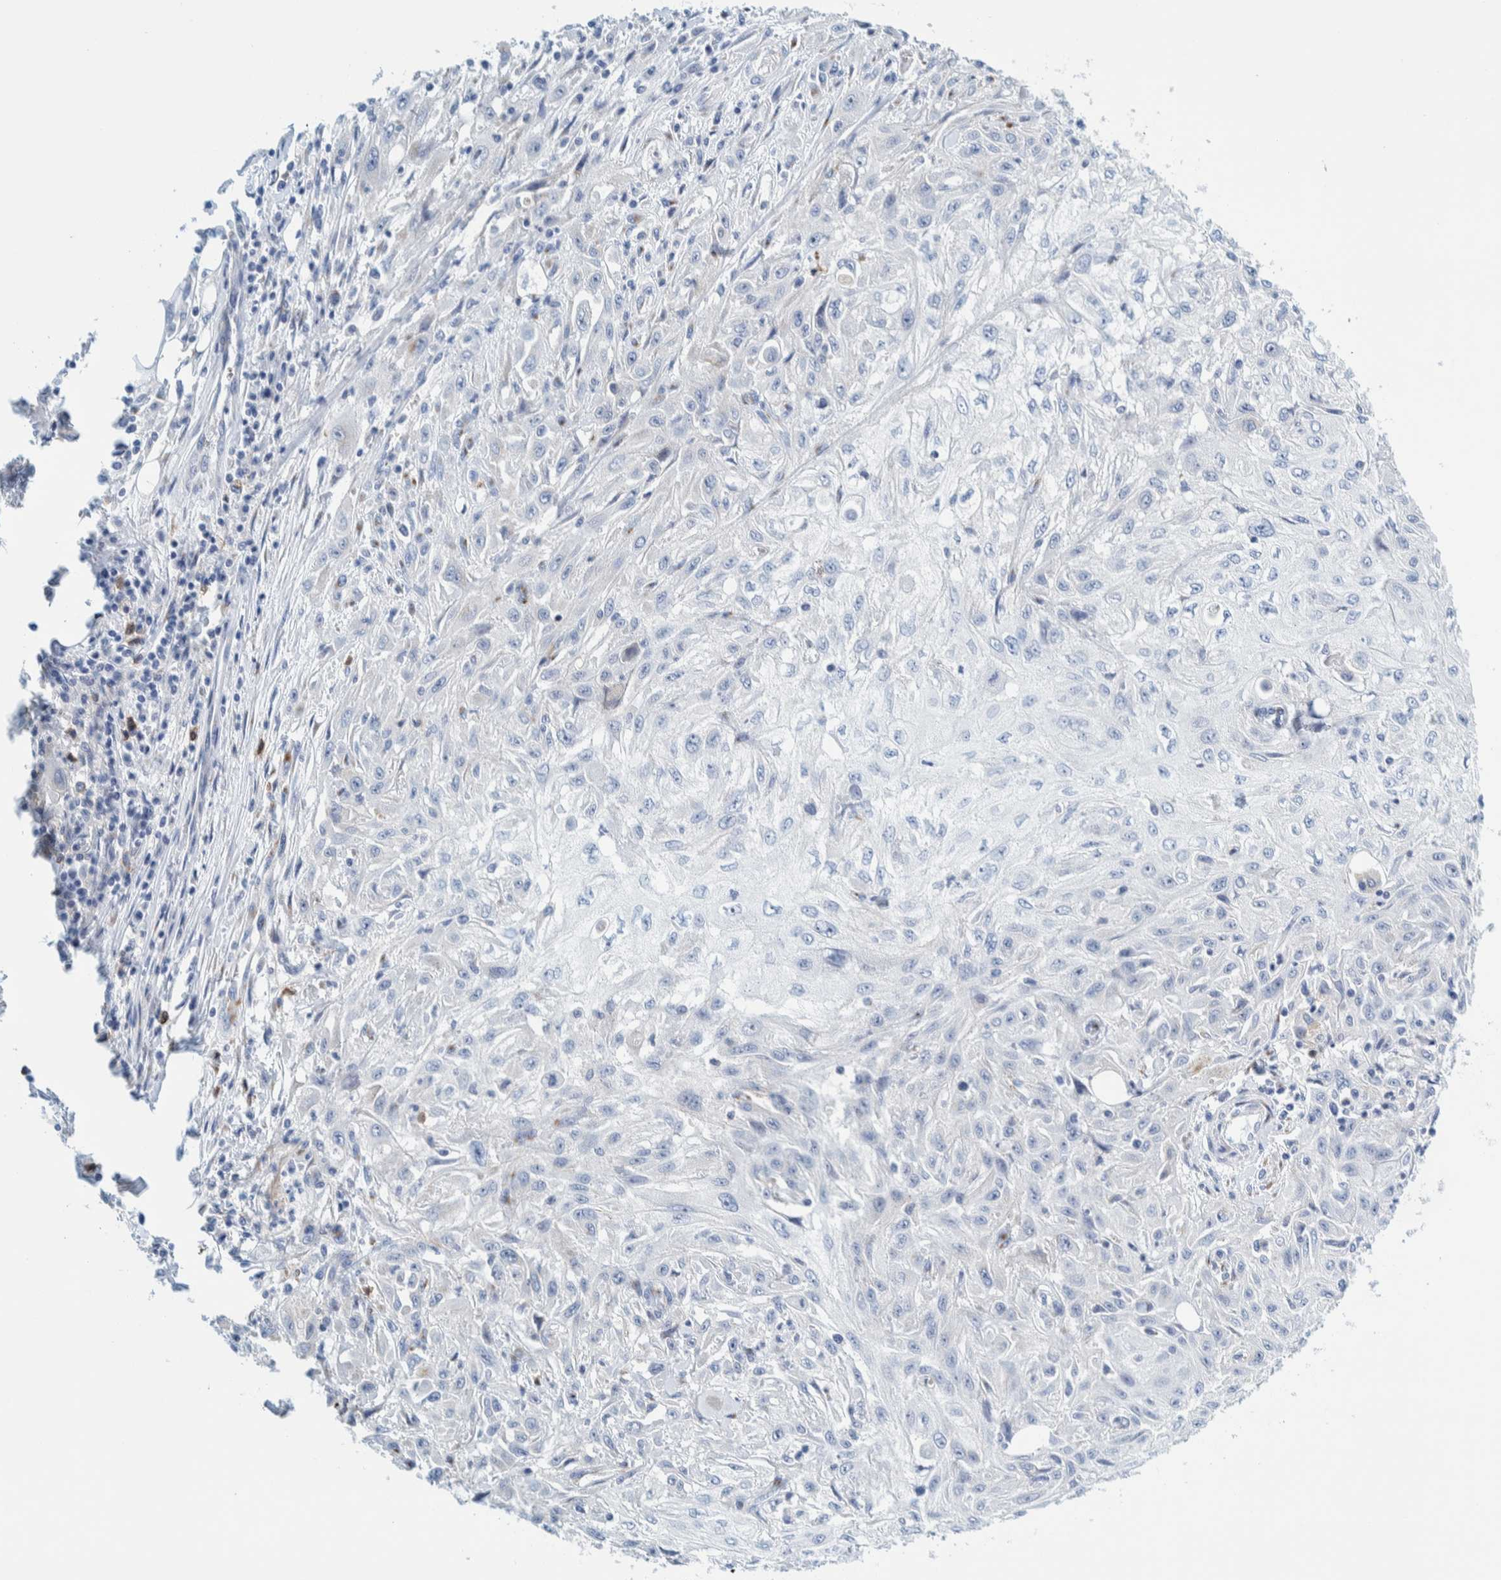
{"staining": {"intensity": "negative", "quantity": "none", "location": "none"}, "tissue": "skin cancer", "cell_type": "Tumor cells", "image_type": "cancer", "snomed": [{"axis": "morphology", "description": "Squamous cell carcinoma, NOS"}, {"axis": "morphology", "description": "Squamous cell carcinoma, metastatic, NOS"}, {"axis": "topography", "description": "Skin"}, {"axis": "topography", "description": "Lymph node"}], "caption": "Protein analysis of metastatic squamous cell carcinoma (skin) displays no significant staining in tumor cells.", "gene": "MOG", "patient": {"sex": "male", "age": 75}}